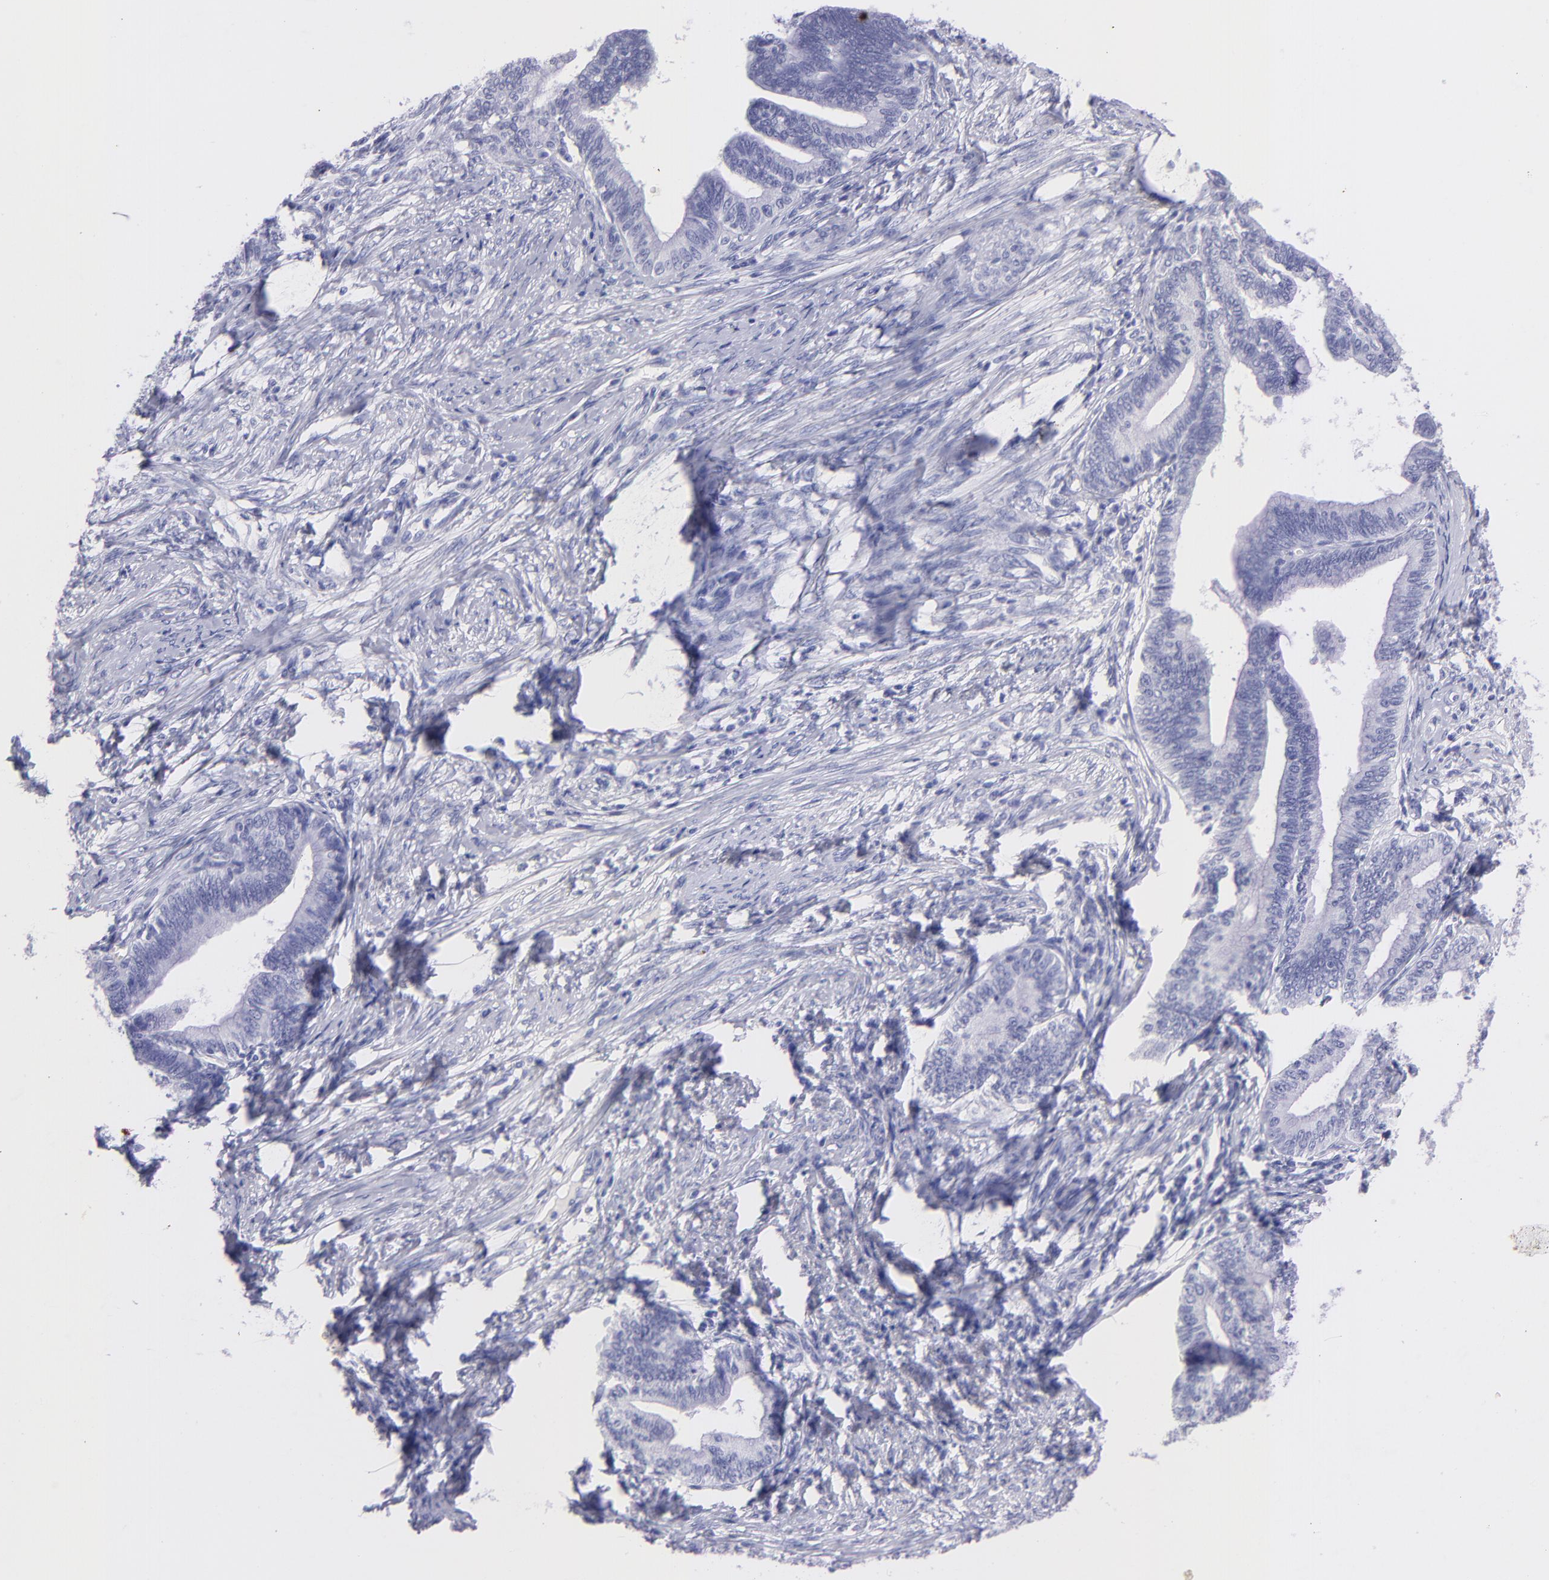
{"staining": {"intensity": "negative", "quantity": "none", "location": "none"}, "tissue": "cervical cancer", "cell_type": "Tumor cells", "image_type": "cancer", "snomed": [{"axis": "morphology", "description": "Adenocarcinoma, NOS"}, {"axis": "topography", "description": "Cervix"}], "caption": "An IHC micrograph of cervical cancer (adenocarcinoma) is shown. There is no staining in tumor cells of cervical cancer (adenocarcinoma).", "gene": "CNP", "patient": {"sex": "female", "age": 36}}